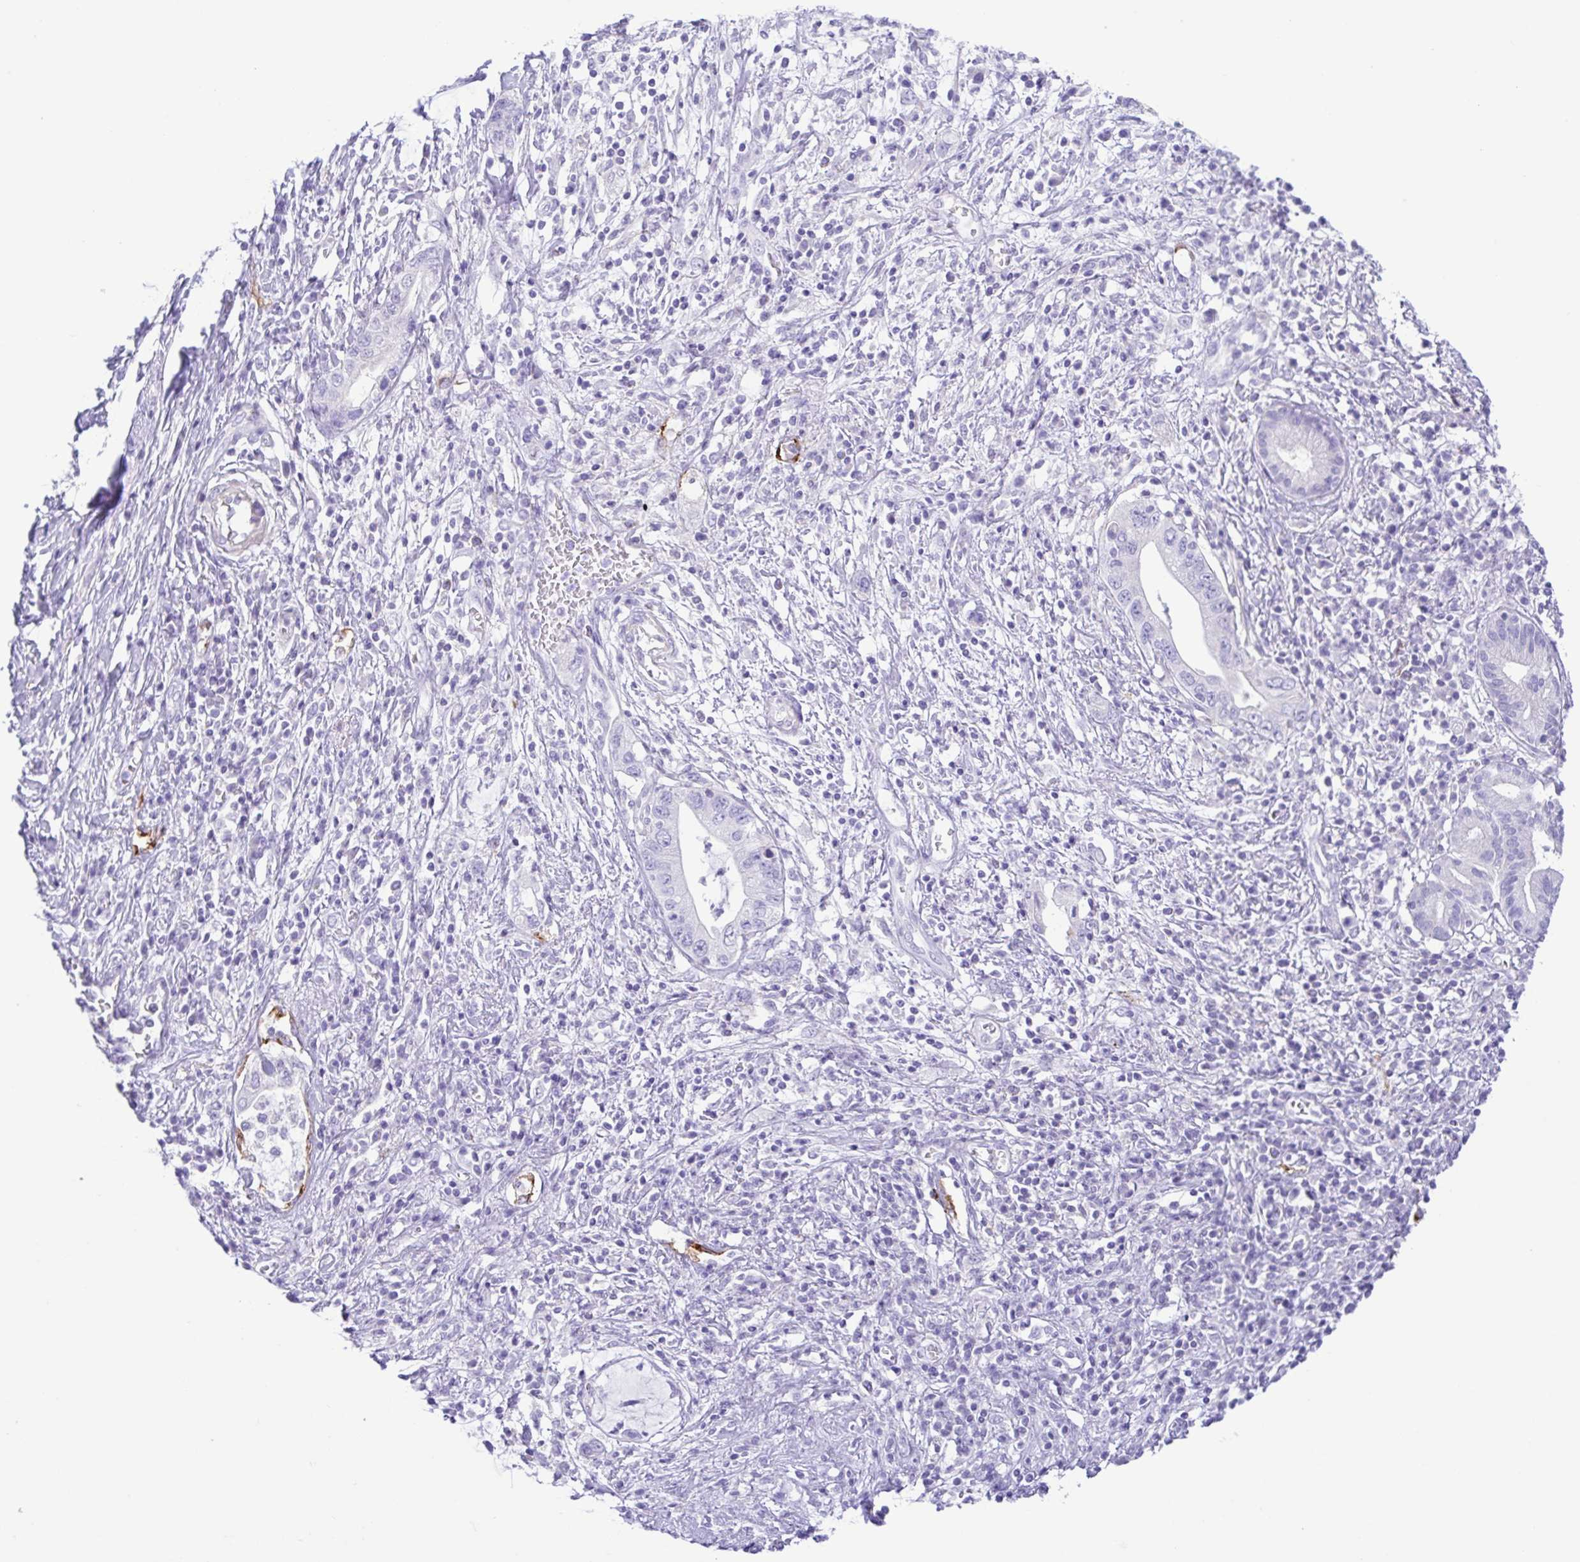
{"staining": {"intensity": "negative", "quantity": "none", "location": "none"}, "tissue": "pancreatic cancer", "cell_type": "Tumor cells", "image_type": "cancer", "snomed": [{"axis": "morphology", "description": "Adenocarcinoma, NOS"}, {"axis": "topography", "description": "Pancreas"}], "caption": "The immunohistochemistry image has no significant expression in tumor cells of pancreatic adenocarcinoma tissue.", "gene": "GPR182", "patient": {"sex": "female", "age": 72}}